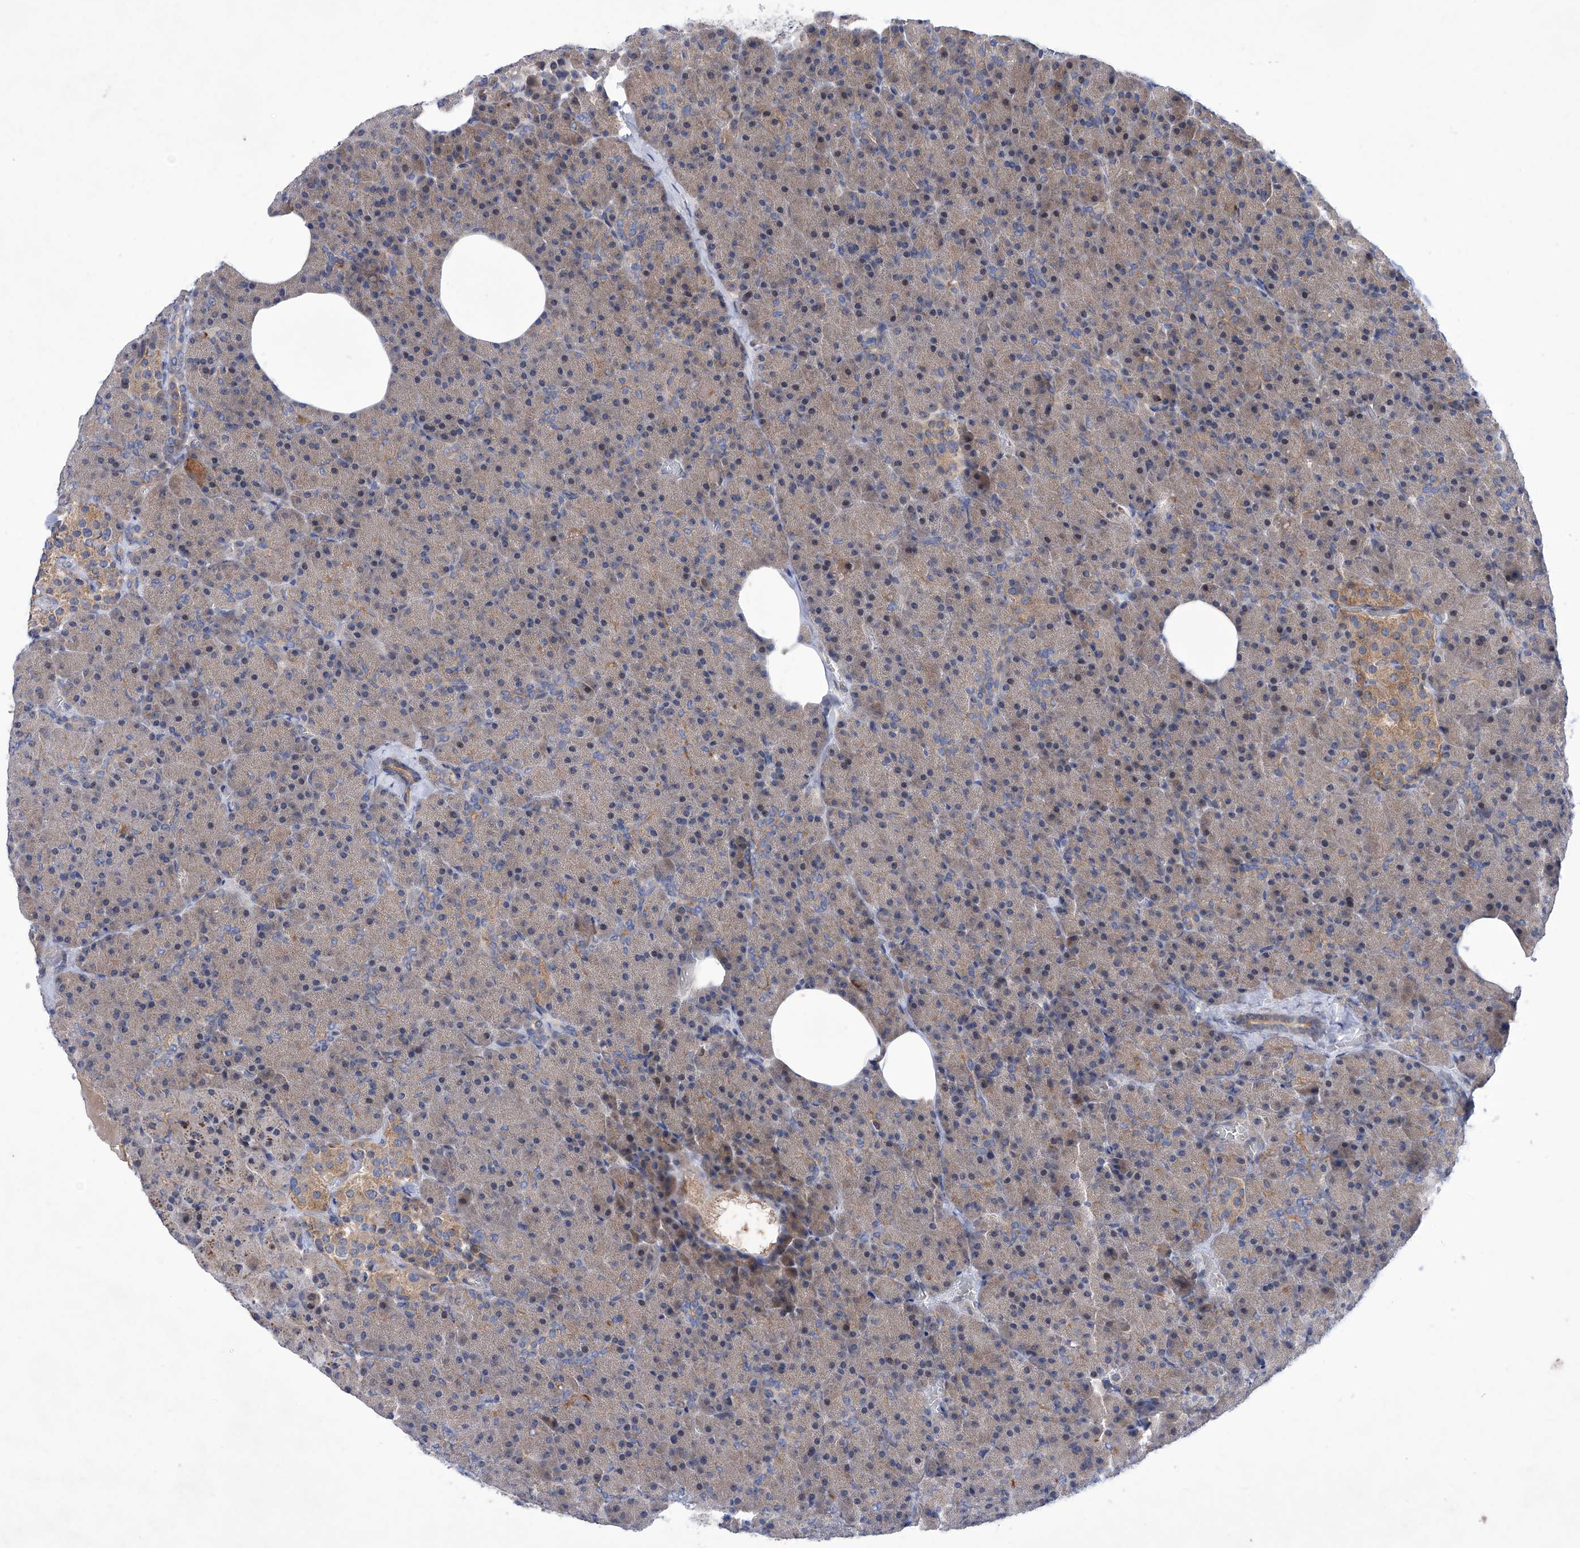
{"staining": {"intensity": "weak", "quantity": ">75%", "location": "cytoplasmic/membranous"}, "tissue": "pancreas", "cell_type": "Exocrine glandular cells", "image_type": "normal", "snomed": [{"axis": "morphology", "description": "Normal tissue, NOS"}, {"axis": "morphology", "description": "Carcinoid, malignant, NOS"}, {"axis": "topography", "description": "Pancreas"}], "caption": "Immunohistochemistry (IHC) of benign pancreas reveals low levels of weak cytoplasmic/membranous positivity in about >75% of exocrine glandular cells. (DAB (3,3'-diaminobenzidine) IHC, brown staining for protein, blue staining for nuclei).", "gene": "SRBD1", "patient": {"sex": "female", "age": 35}}